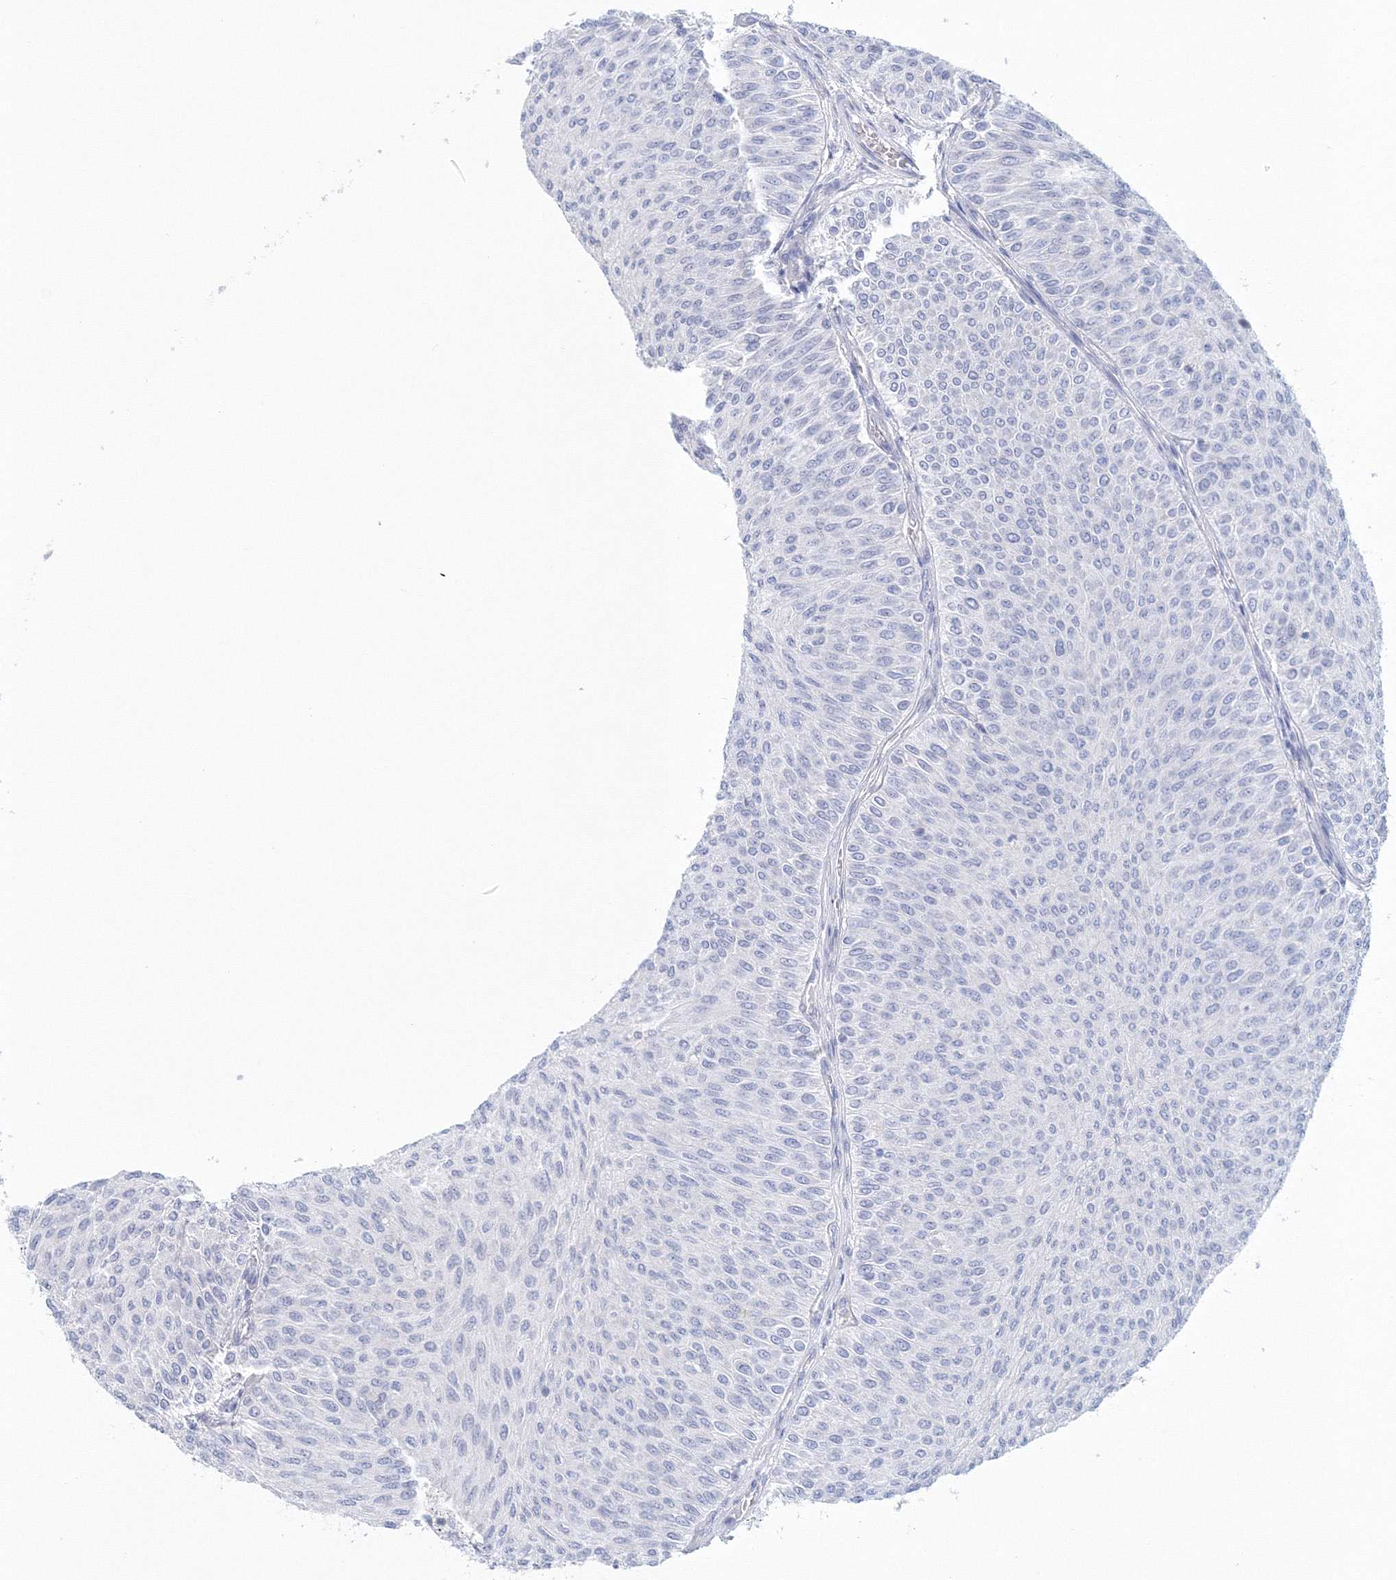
{"staining": {"intensity": "negative", "quantity": "none", "location": "none"}, "tissue": "urothelial cancer", "cell_type": "Tumor cells", "image_type": "cancer", "snomed": [{"axis": "morphology", "description": "Urothelial carcinoma, Low grade"}, {"axis": "topography", "description": "Urinary bladder"}], "caption": "An immunohistochemistry photomicrograph of urothelial cancer is shown. There is no staining in tumor cells of urothelial cancer. (Brightfield microscopy of DAB (3,3'-diaminobenzidine) immunohistochemistry (IHC) at high magnification).", "gene": "VSIG1", "patient": {"sex": "male", "age": 78}}